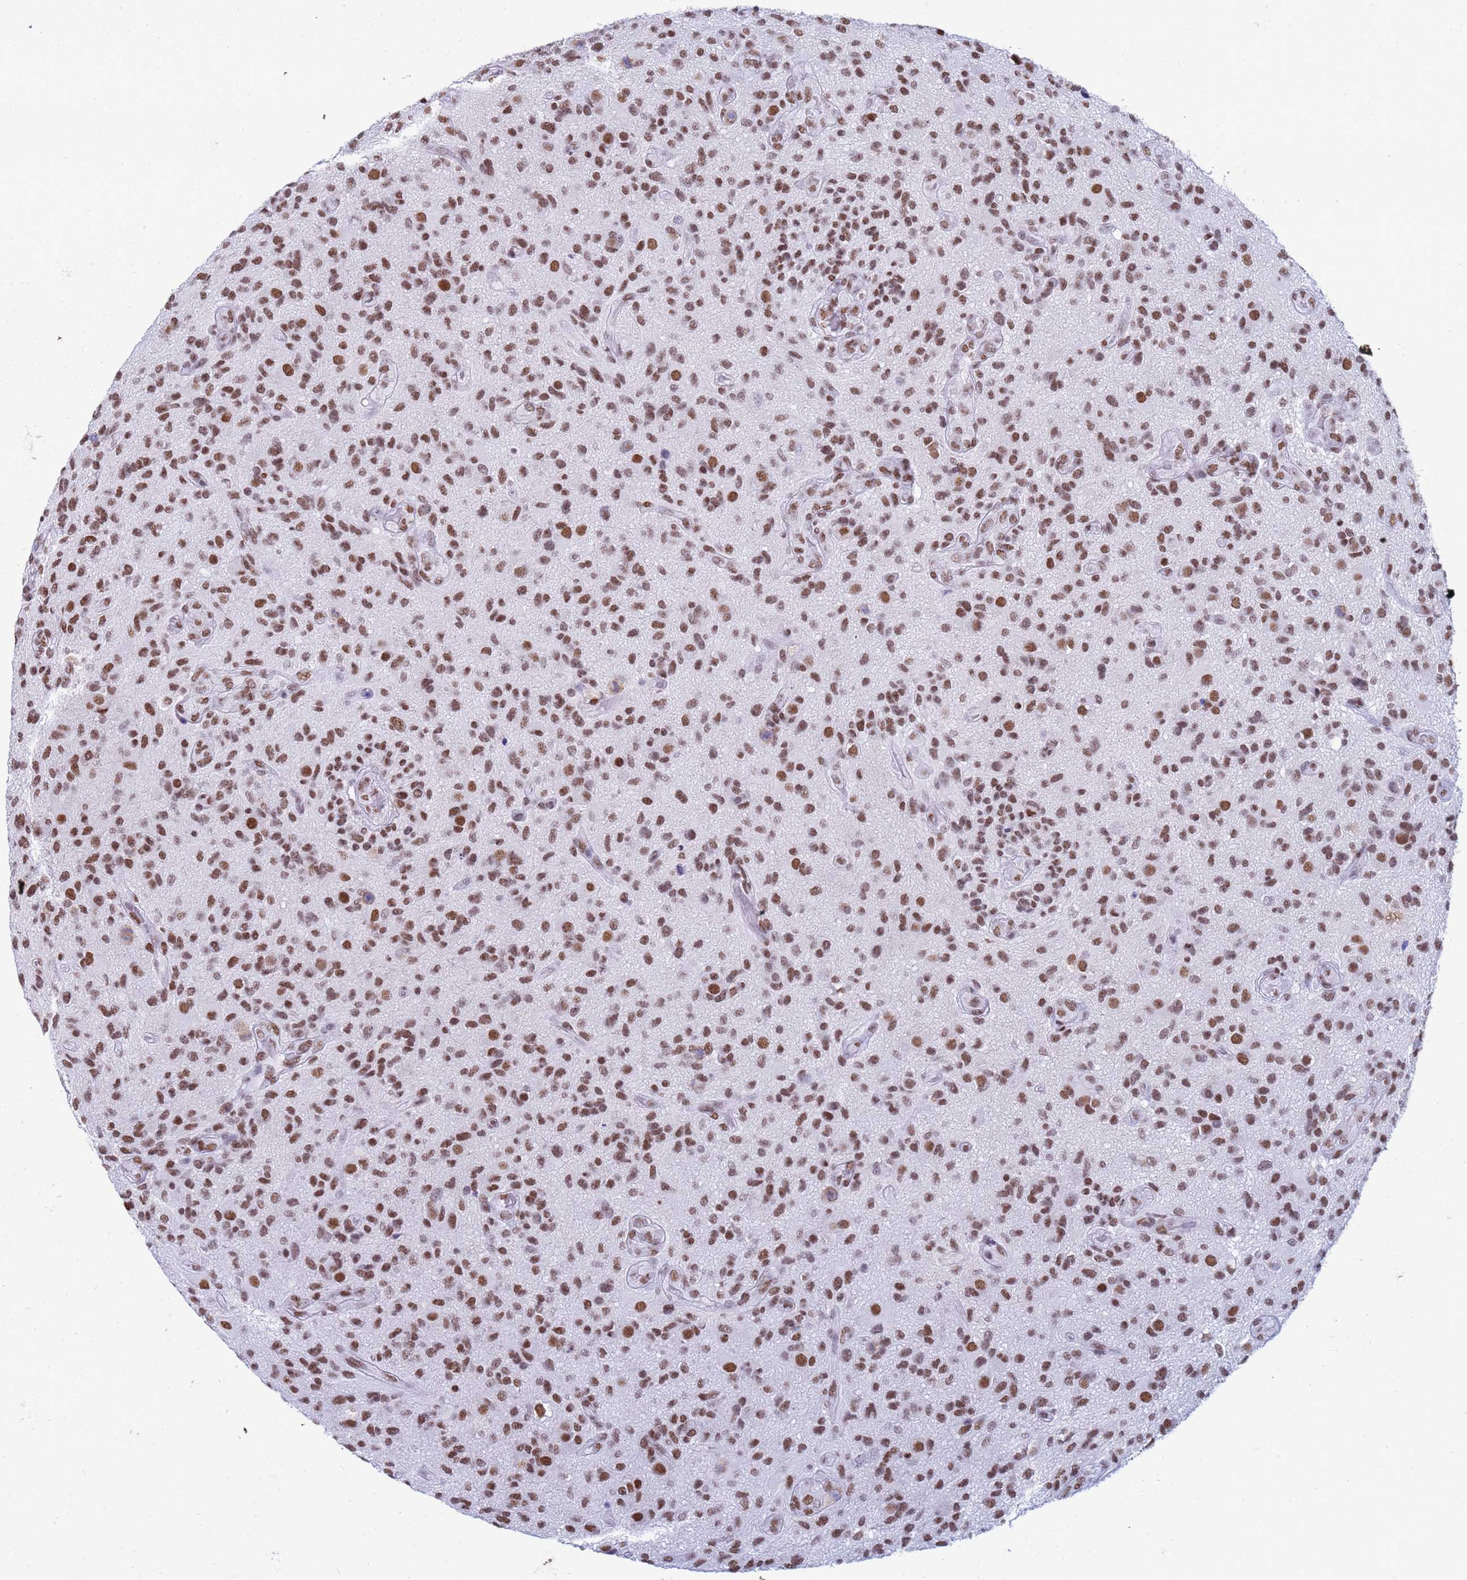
{"staining": {"intensity": "moderate", "quantity": ">75%", "location": "nuclear"}, "tissue": "glioma", "cell_type": "Tumor cells", "image_type": "cancer", "snomed": [{"axis": "morphology", "description": "Glioma, malignant, High grade"}, {"axis": "topography", "description": "Brain"}], "caption": "Glioma stained for a protein exhibits moderate nuclear positivity in tumor cells. (Stains: DAB (3,3'-diaminobenzidine) in brown, nuclei in blue, Microscopy: brightfield microscopy at high magnification).", "gene": "FAM170B", "patient": {"sex": "male", "age": 47}}